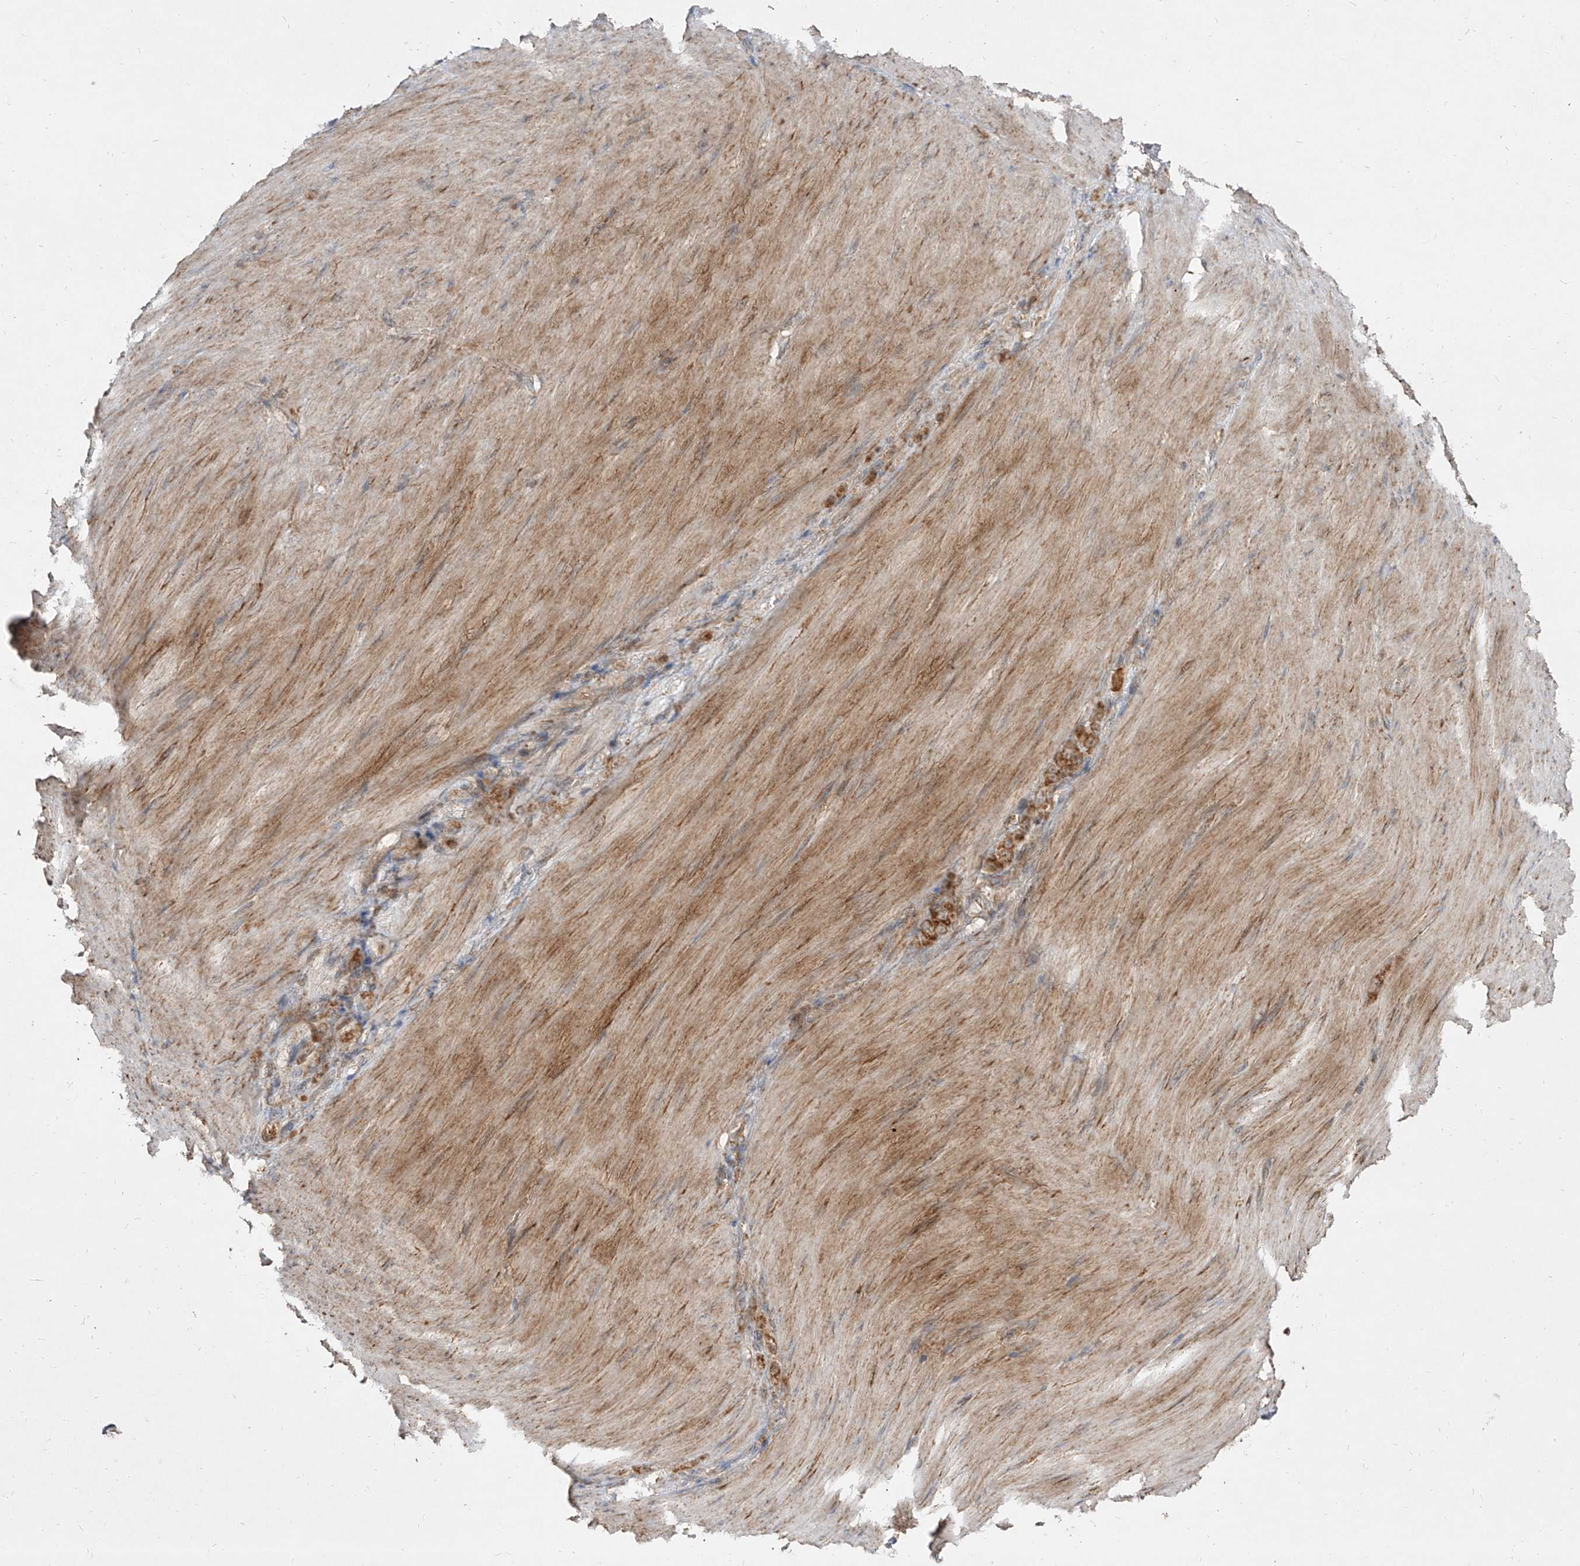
{"staining": {"intensity": "moderate", "quantity": ">75%", "location": "cytoplasmic/membranous"}, "tissue": "stomach cancer", "cell_type": "Tumor cells", "image_type": "cancer", "snomed": [{"axis": "morphology", "description": "Normal tissue, NOS"}, {"axis": "morphology", "description": "Adenocarcinoma, NOS"}, {"axis": "topography", "description": "Stomach"}], "caption": "IHC staining of stomach adenocarcinoma, which displays medium levels of moderate cytoplasmic/membranous expression in about >75% of tumor cells indicating moderate cytoplasmic/membranous protein positivity. The staining was performed using DAB (brown) for protein detection and nuclei were counterstained in hematoxylin (blue).", "gene": "AIM2", "patient": {"sex": "male", "age": 82}}